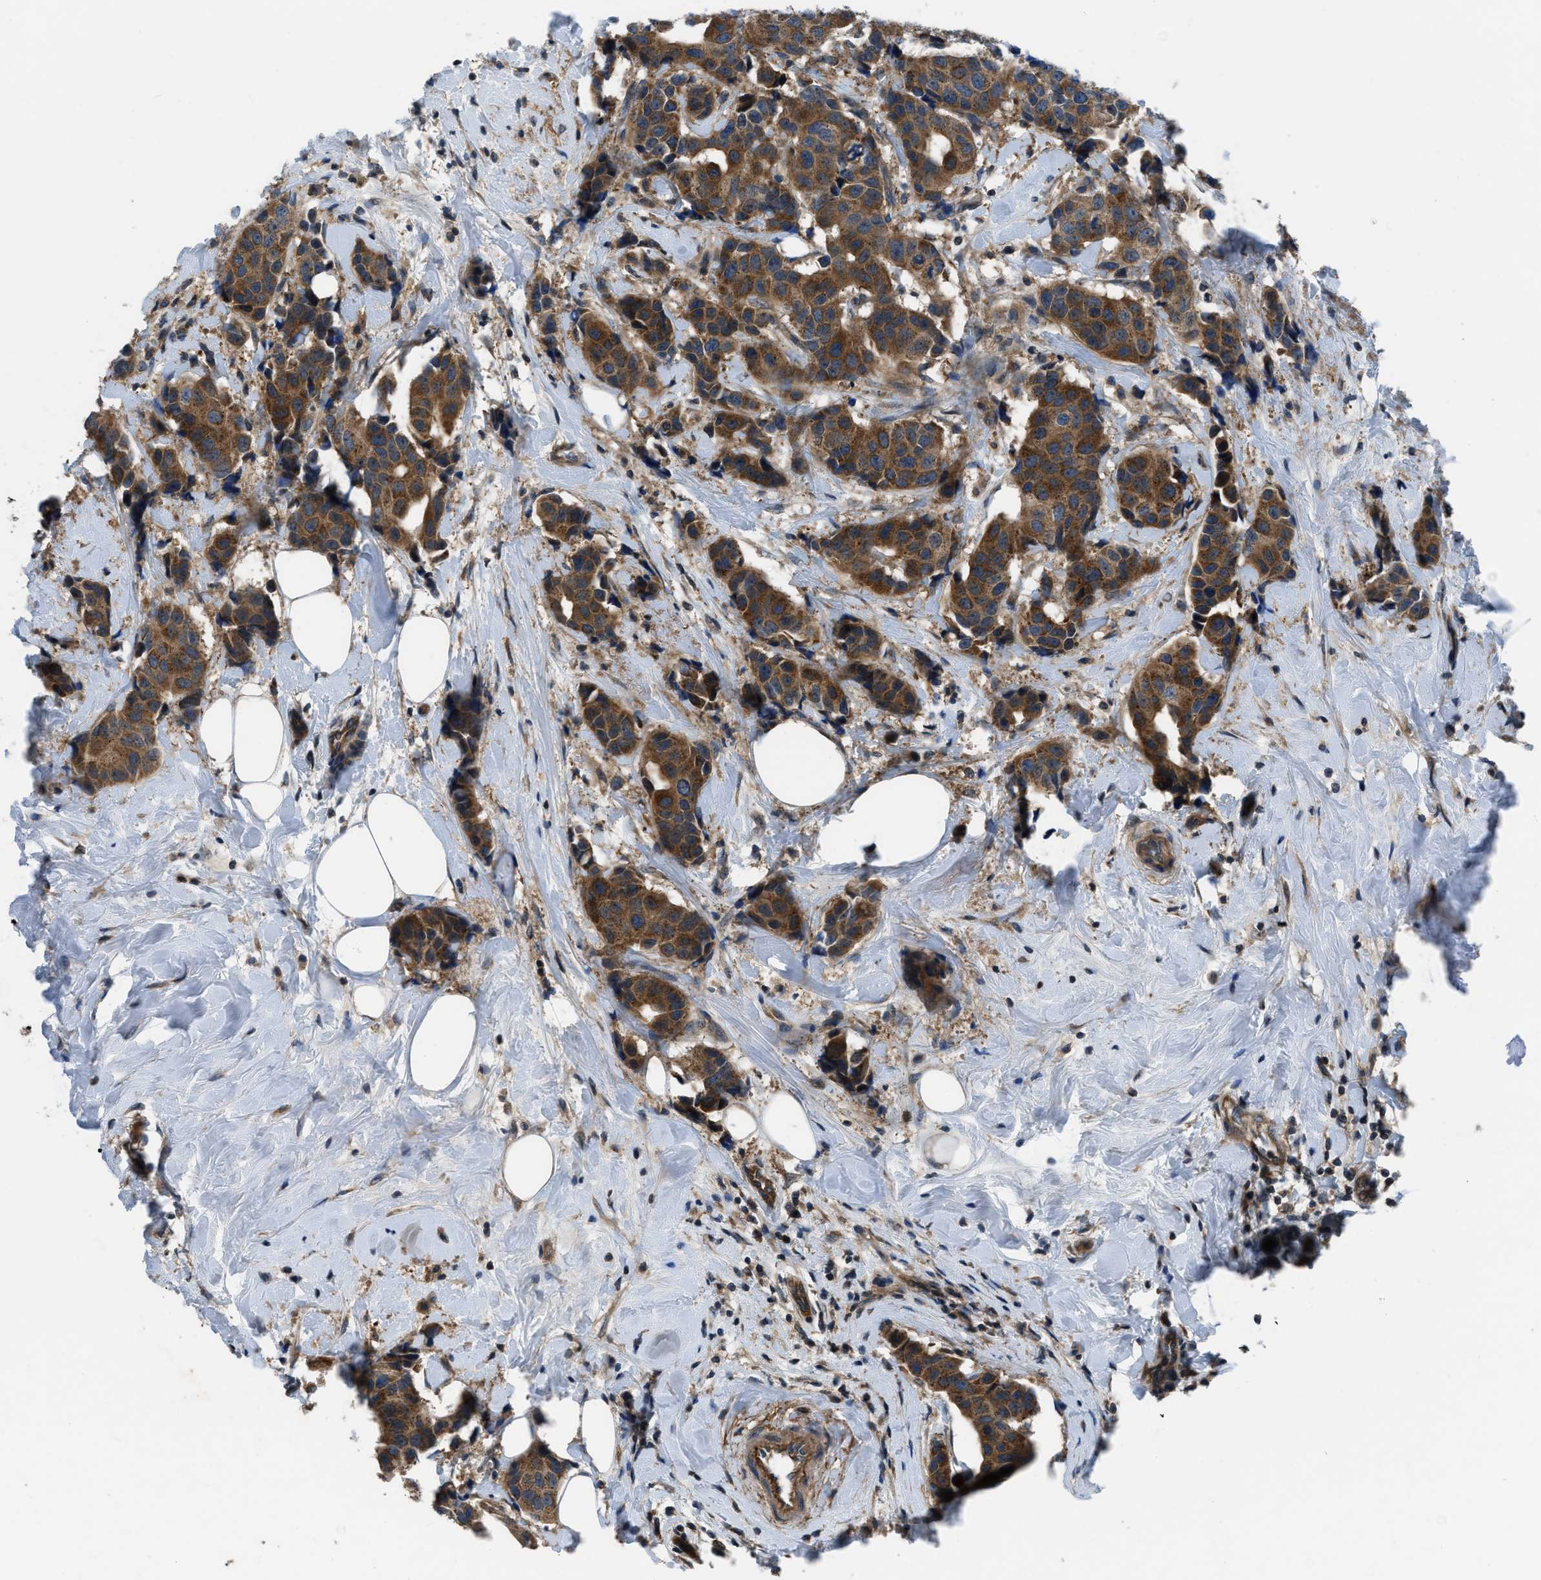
{"staining": {"intensity": "strong", "quantity": ">75%", "location": "cytoplasmic/membranous"}, "tissue": "breast cancer", "cell_type": "Tumor cells", "image_type": "cancer", "snomed": [{"axis": "morphology", "description": "Normal tissue, NOS"}, {"axis": "morphology", "description": "Duct carcinoma"}, {"axis": "topography", "description": "Breast"}], "caption": "Strong cytoplasmic/membranous positivity is present in approximately >75% of tumor cells in breast cancer.", "gene": "USP25", "patient": {"sex": "female", "age": 39}}